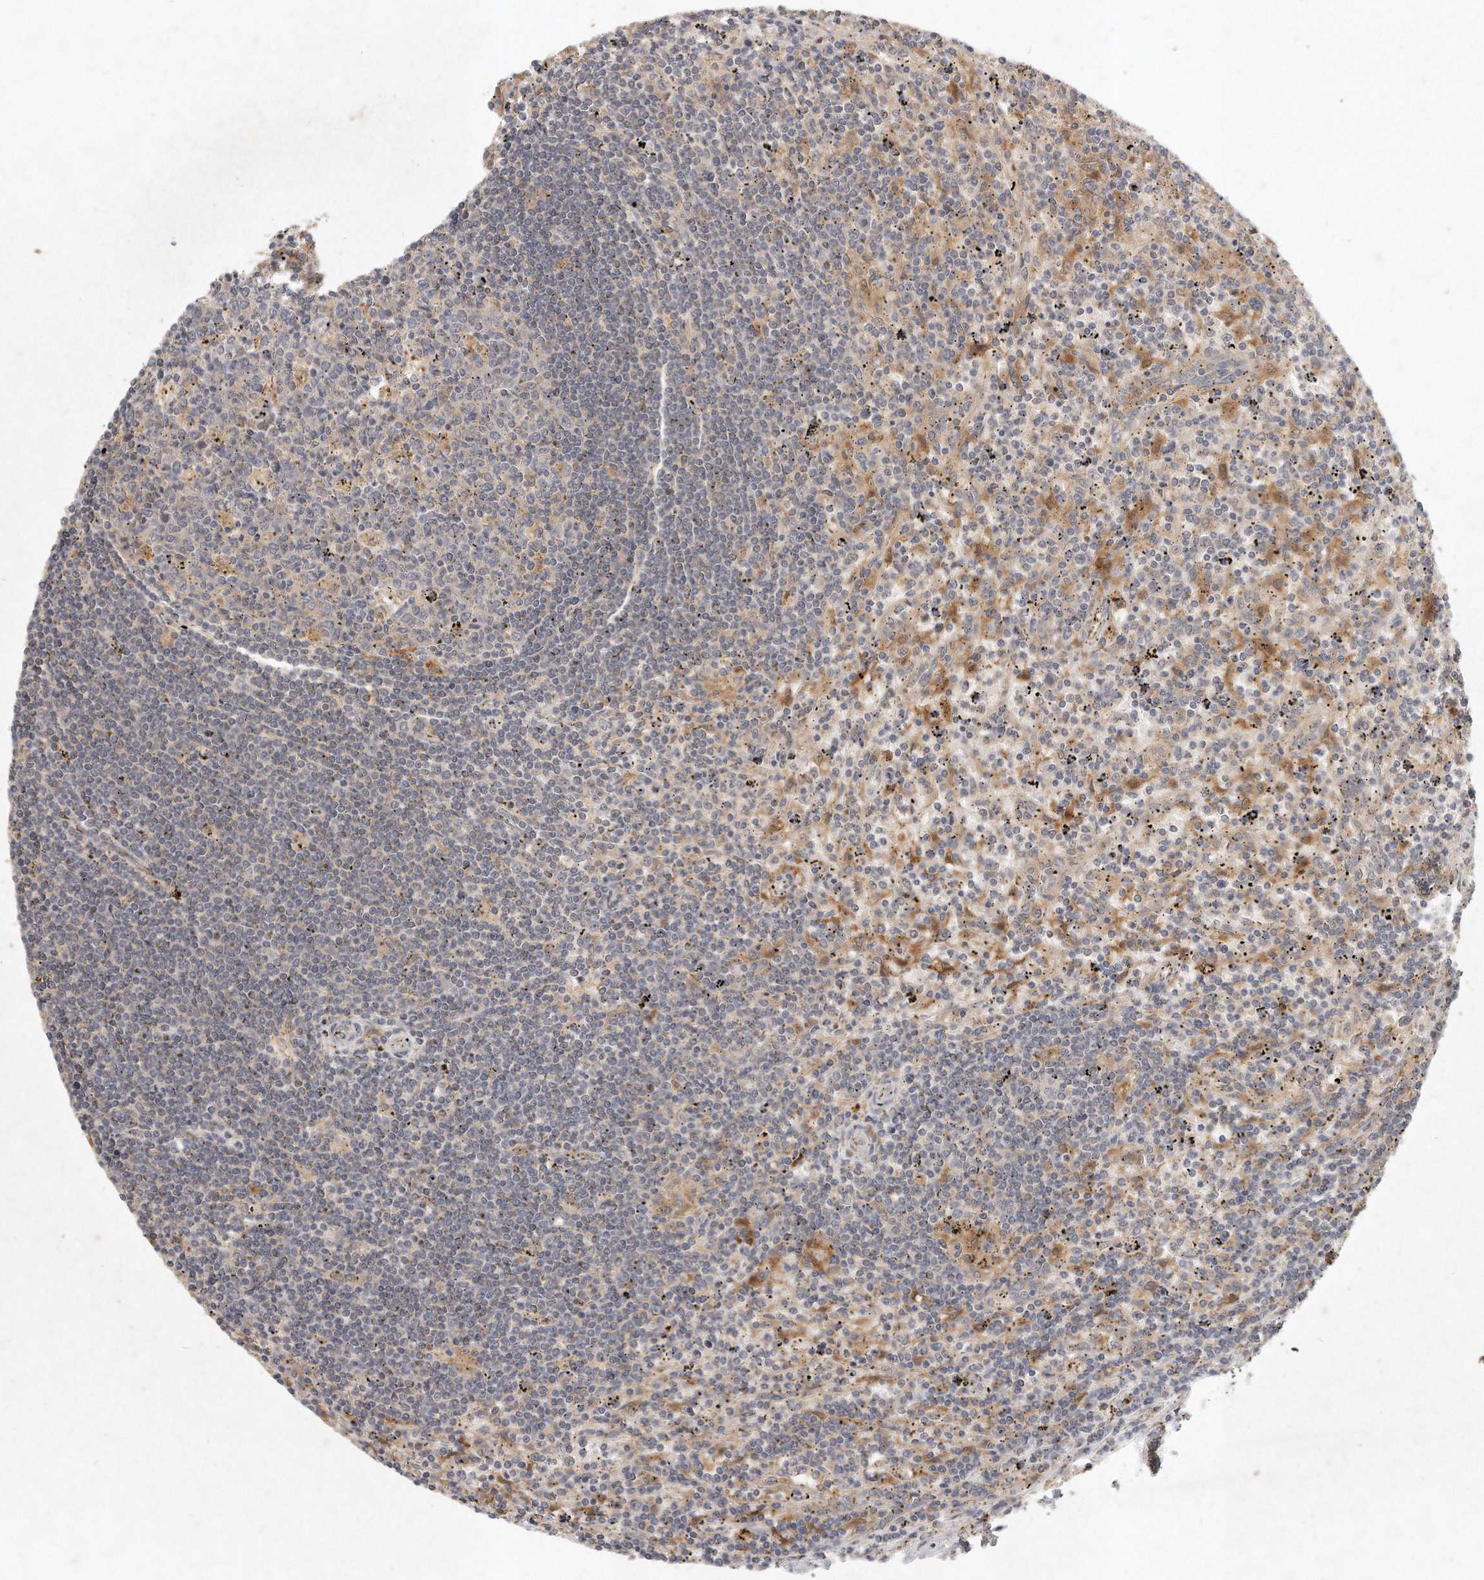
{"staining": {"intensity": "weak", "quantity": "<25%", "location": "cytoplasmic/membranous"}, "tissue": "lymphoma", "cell_type": "Tumor cells", "image_type": "cancer", "snomed": [{"axis": "morphology", "description": "Malignant lymphoma, non-Hodgkin's type, Low grade"}, {"axis": "topography", "description": "Spleen"}], "caption": "DAB immunohistochemical staining of human low-grade malignant lymphoma, non-Hodgkin's type shows no significant expression in tumor cells.", "gene": "LGALS8", "patient": {"sex": "male", "age": 76}}